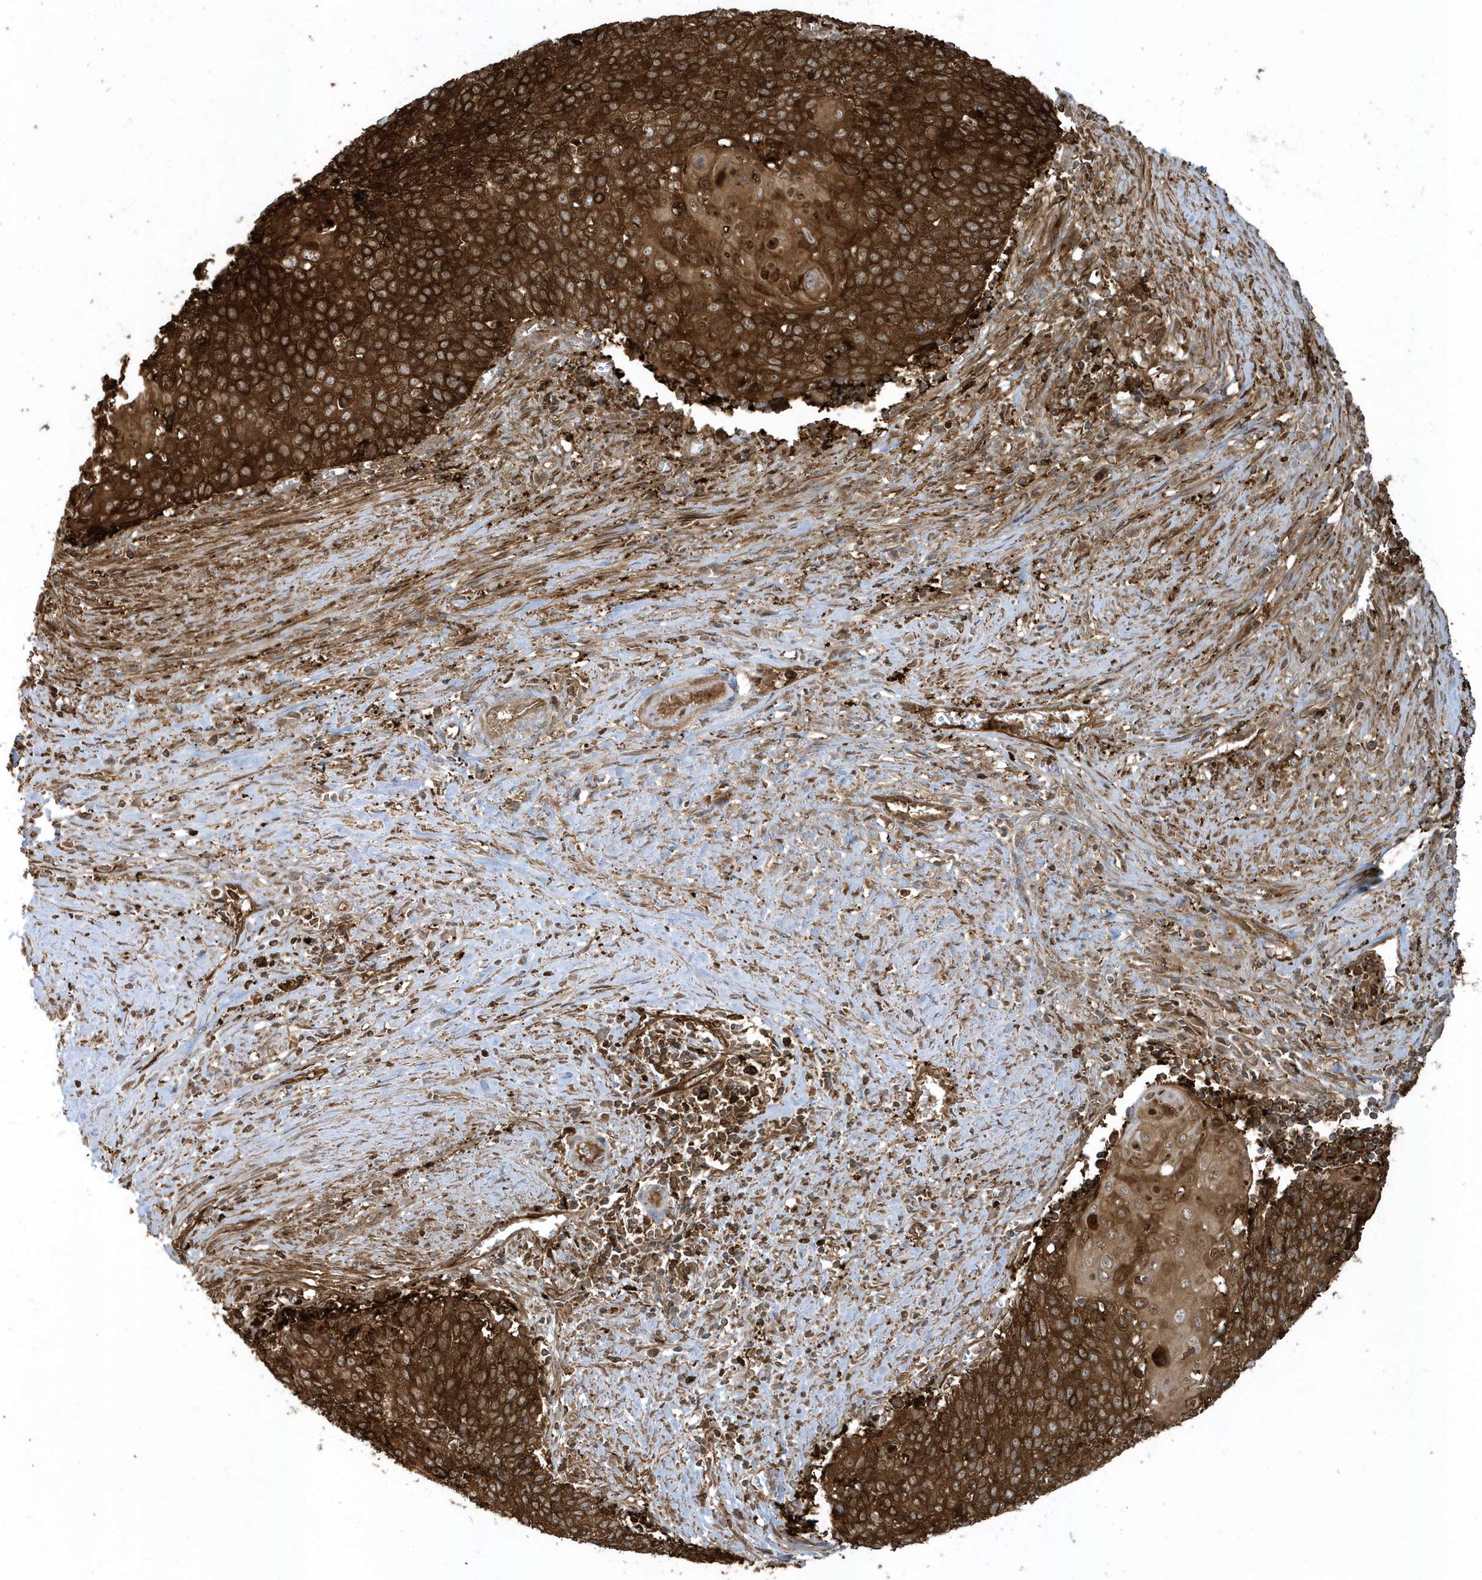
{"staining": {"intensity": "strong", "quantity": ">75%", "location": "cytoplasmic/membranous"}, "tissue": "cervical cancer", "cell_type": "Tumor cells", "image_type": "cancer", "snomed": [{"axis": "morphology", "description": "Squamous cell carcinoma, NOS"}, {"axis": "topography", "description": "Cervix"}], "caption": "Cervical squamous cell carcinoma tissue displays strong cytoplasmic/membranous staining in approximately >75% of tumor cells", "gene": "CLCN6", "patient": {"sex": "female", "age": 39}}